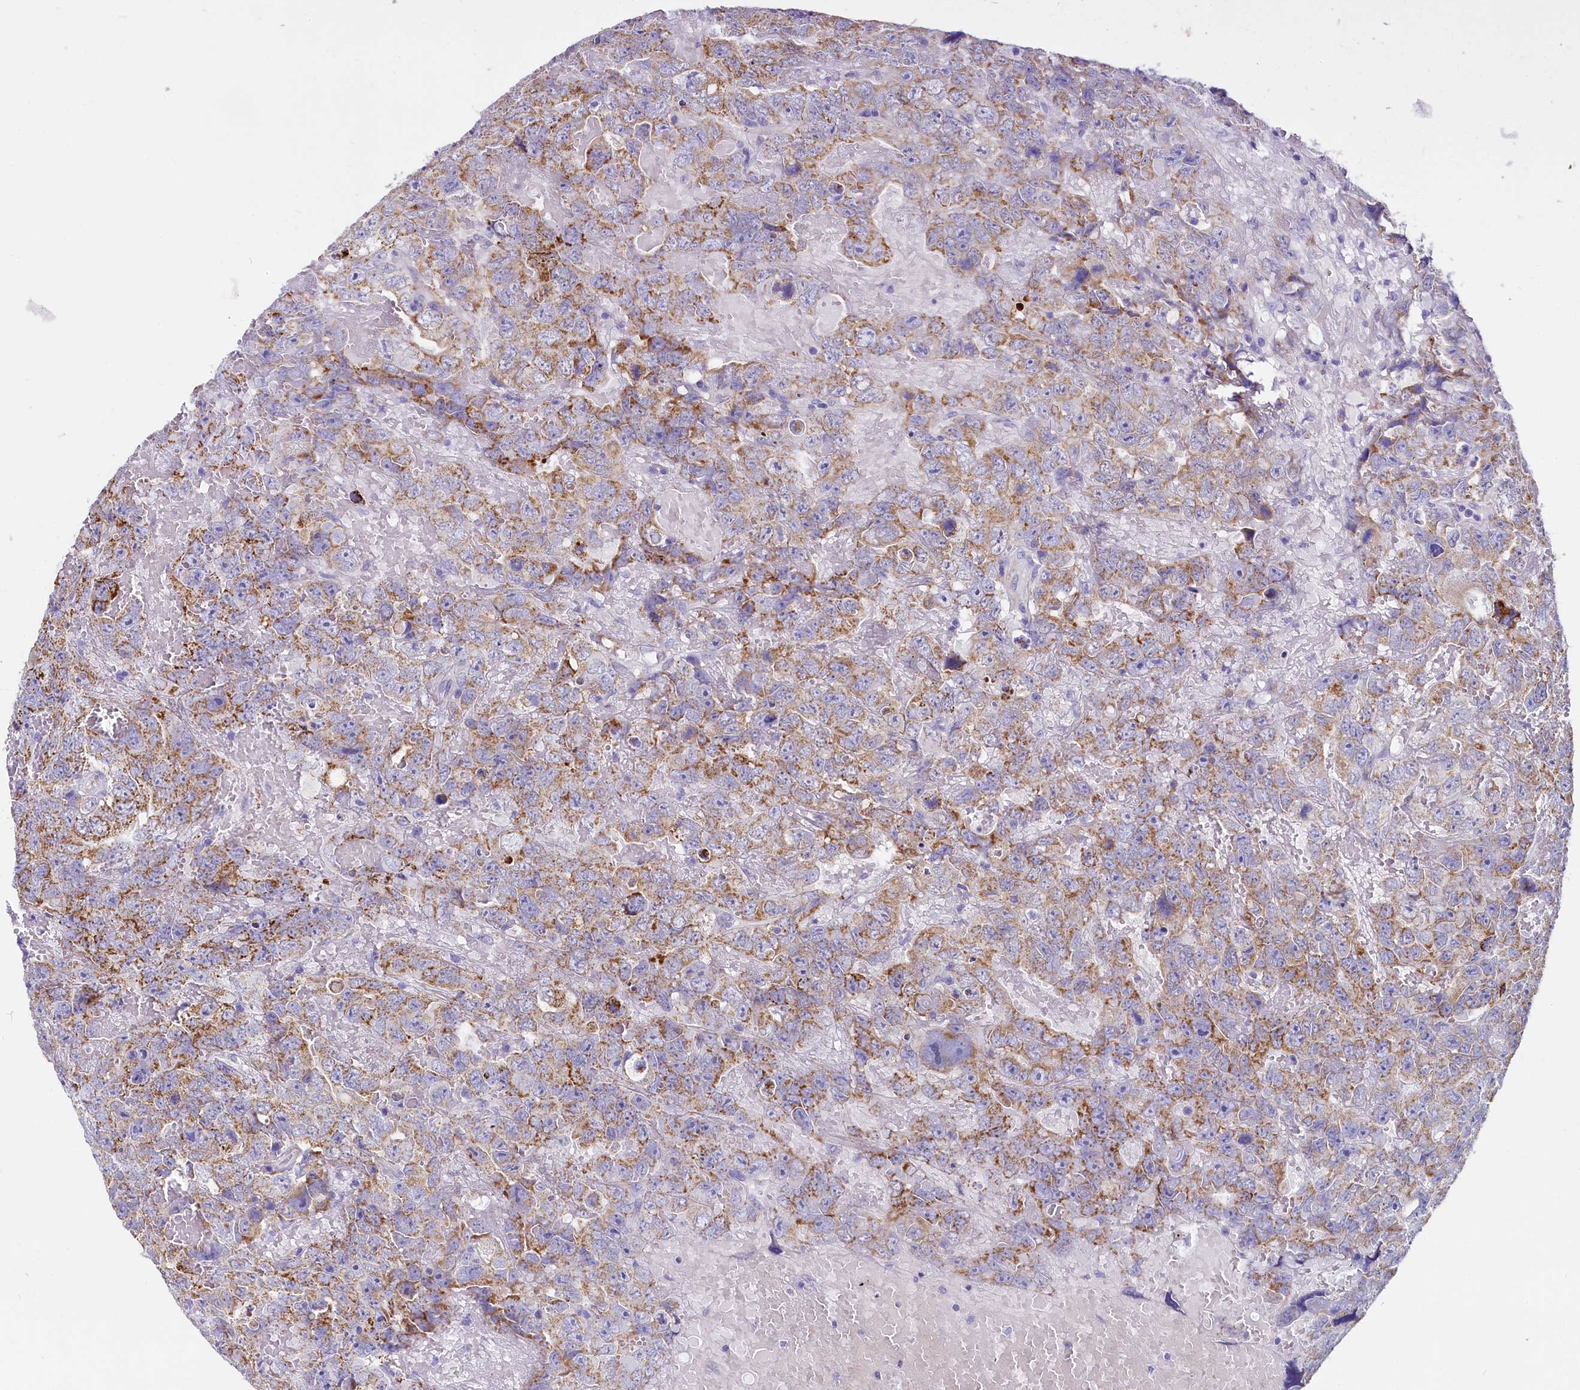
{"staining": {"intensity": "moderate", "quantity": ">75%", "location": "cytoplasmic/membranous"}, "tissue": "testis cancer", "cell_type": "Tumor cells", "image_type": "cancer", "snomed": [{"axis": "morphology", "description": "Carcinoma, Embryonal, NOS"}, {"axis": "topography", "description": "Testis"}], "caption": "DAB (3,3'-diaminobenzidine) immunohistochemical staining of testis cancer (embryonal carcinoma) shows moderate cytoplasmic/membranous protein positivity in about >75% of tumor cells.", "gene": "INSC", "patient": {"sex": "male", "age": 45}}